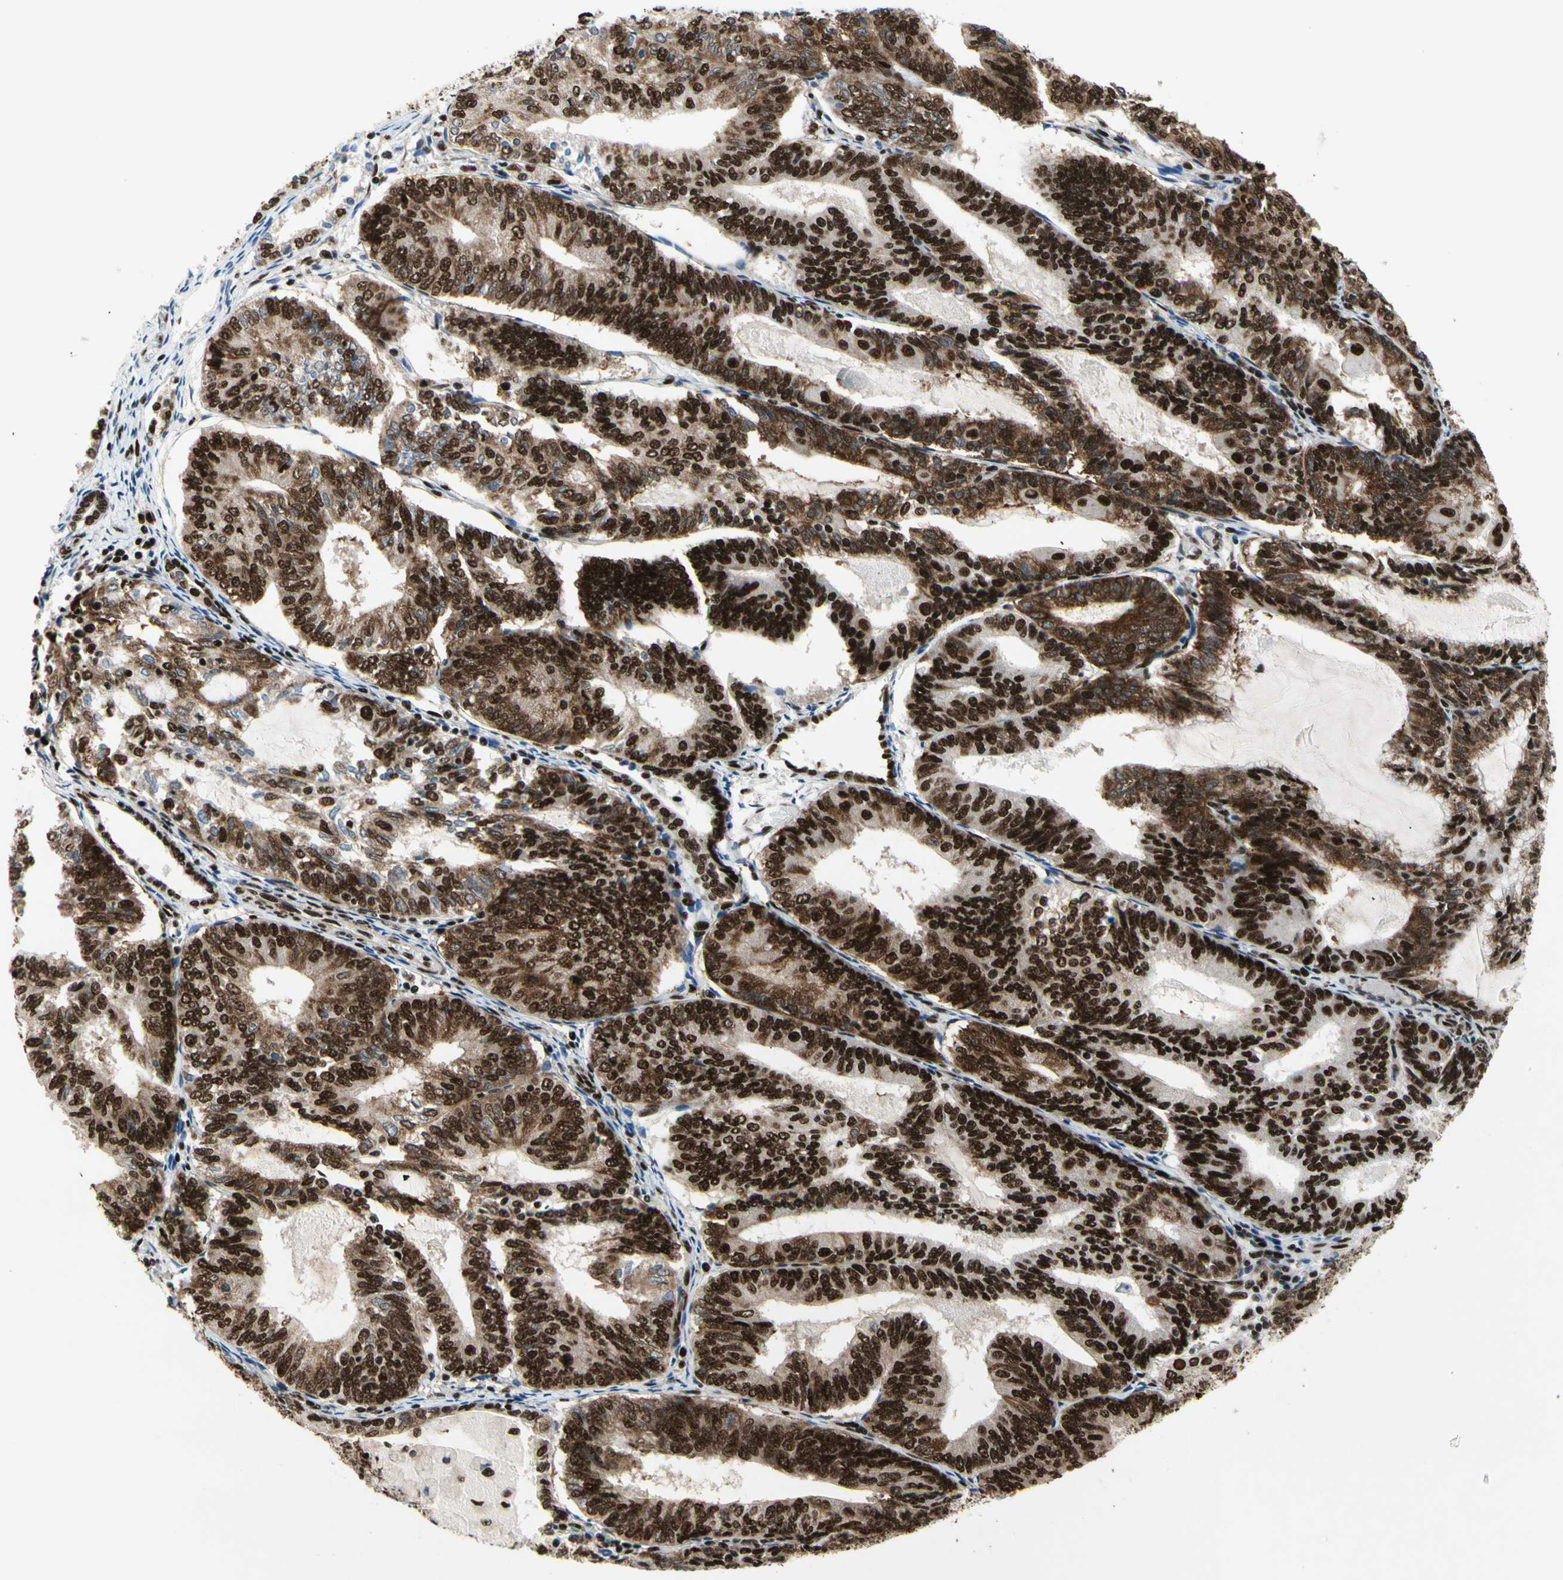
{"staining": {"intensity": "strong", "quantity": ">75%", "location": "cytoplasmic/membranous,nuclear"}, "tissue": "endometrial cancer", "cell_type": "Tumor cells", "image_type": "cancer", "snomed": [{"axis": "morphology", "description": "Adenocarcinoma, NOS"}, {"axis": "topography", "description": "Endometrium"}], "caption": "Brown immunohistochemical staining in human endometrial adenocarcinoma shows strong cytoplasmic/membranous and nuclear expression in approximately >75% of tumor cells. The staining was performed using DAB (3,3'-diaminobenzidine) to visualize the protein expression in brown, while the nuclei were stained in blue with hematoxylin (Magnification: 20x).", "gene": "SRSF11", "patient": {"sex": "female", "age": 81}}